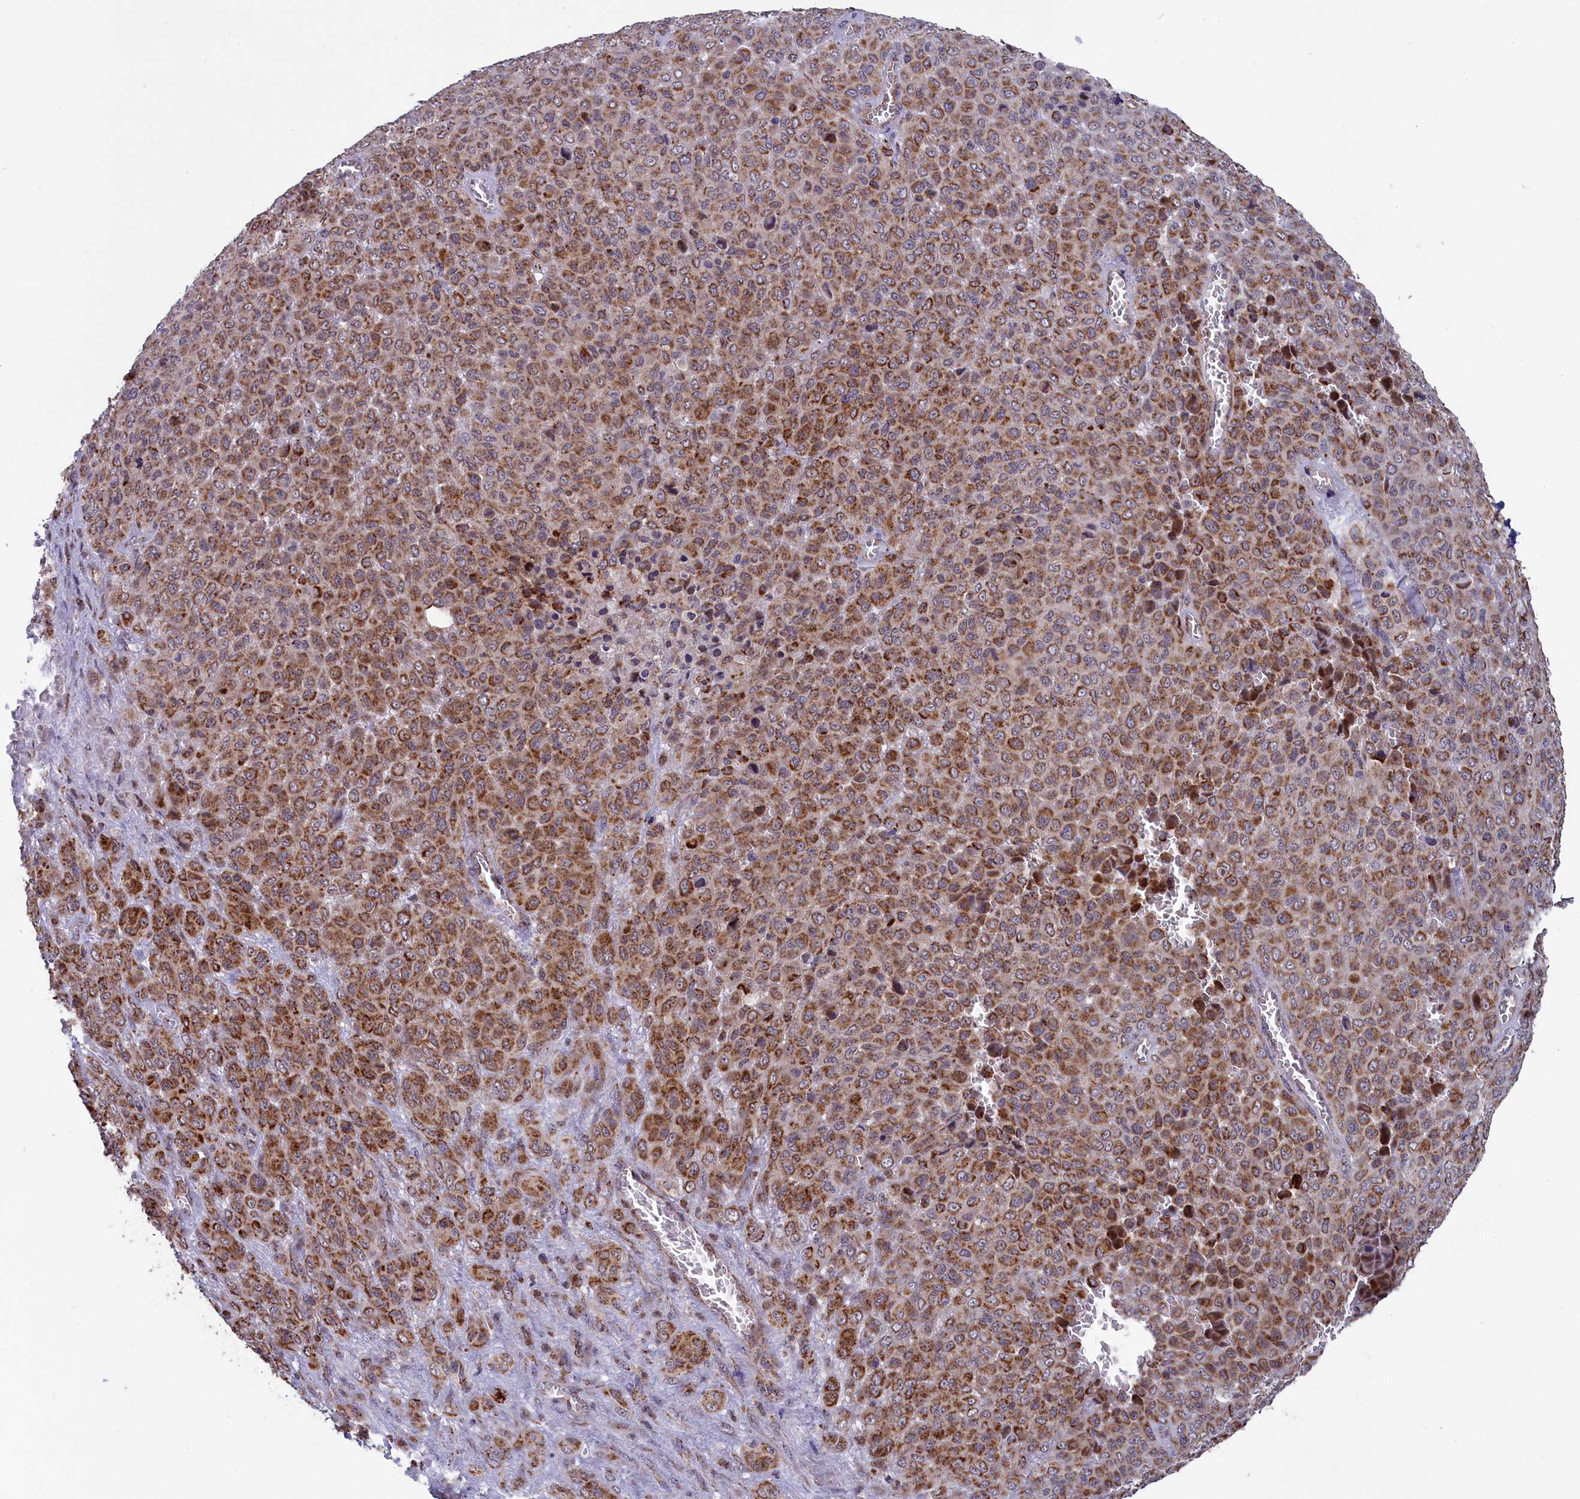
{"staining": {"intensity": "moderate", "quantity": ">75%", "location": "cytoplasmic/membranous"}, "tissue": "melanoma", "cell_type": "Tumor cells", "image_type": "cancer", "snomed": [{"axis": "morphology", "description": "Malignant melanoma, Metastatic site"}, {"axis": "topography", "description": "Skin"}], "caption": "Protein expression analysis of melanoma demonstrates moderate cytoplasmic/membranous expression in about >75% of tumor cells.", "gene": "TIMM44", "patient": {"sex": "female", "age": 81}}